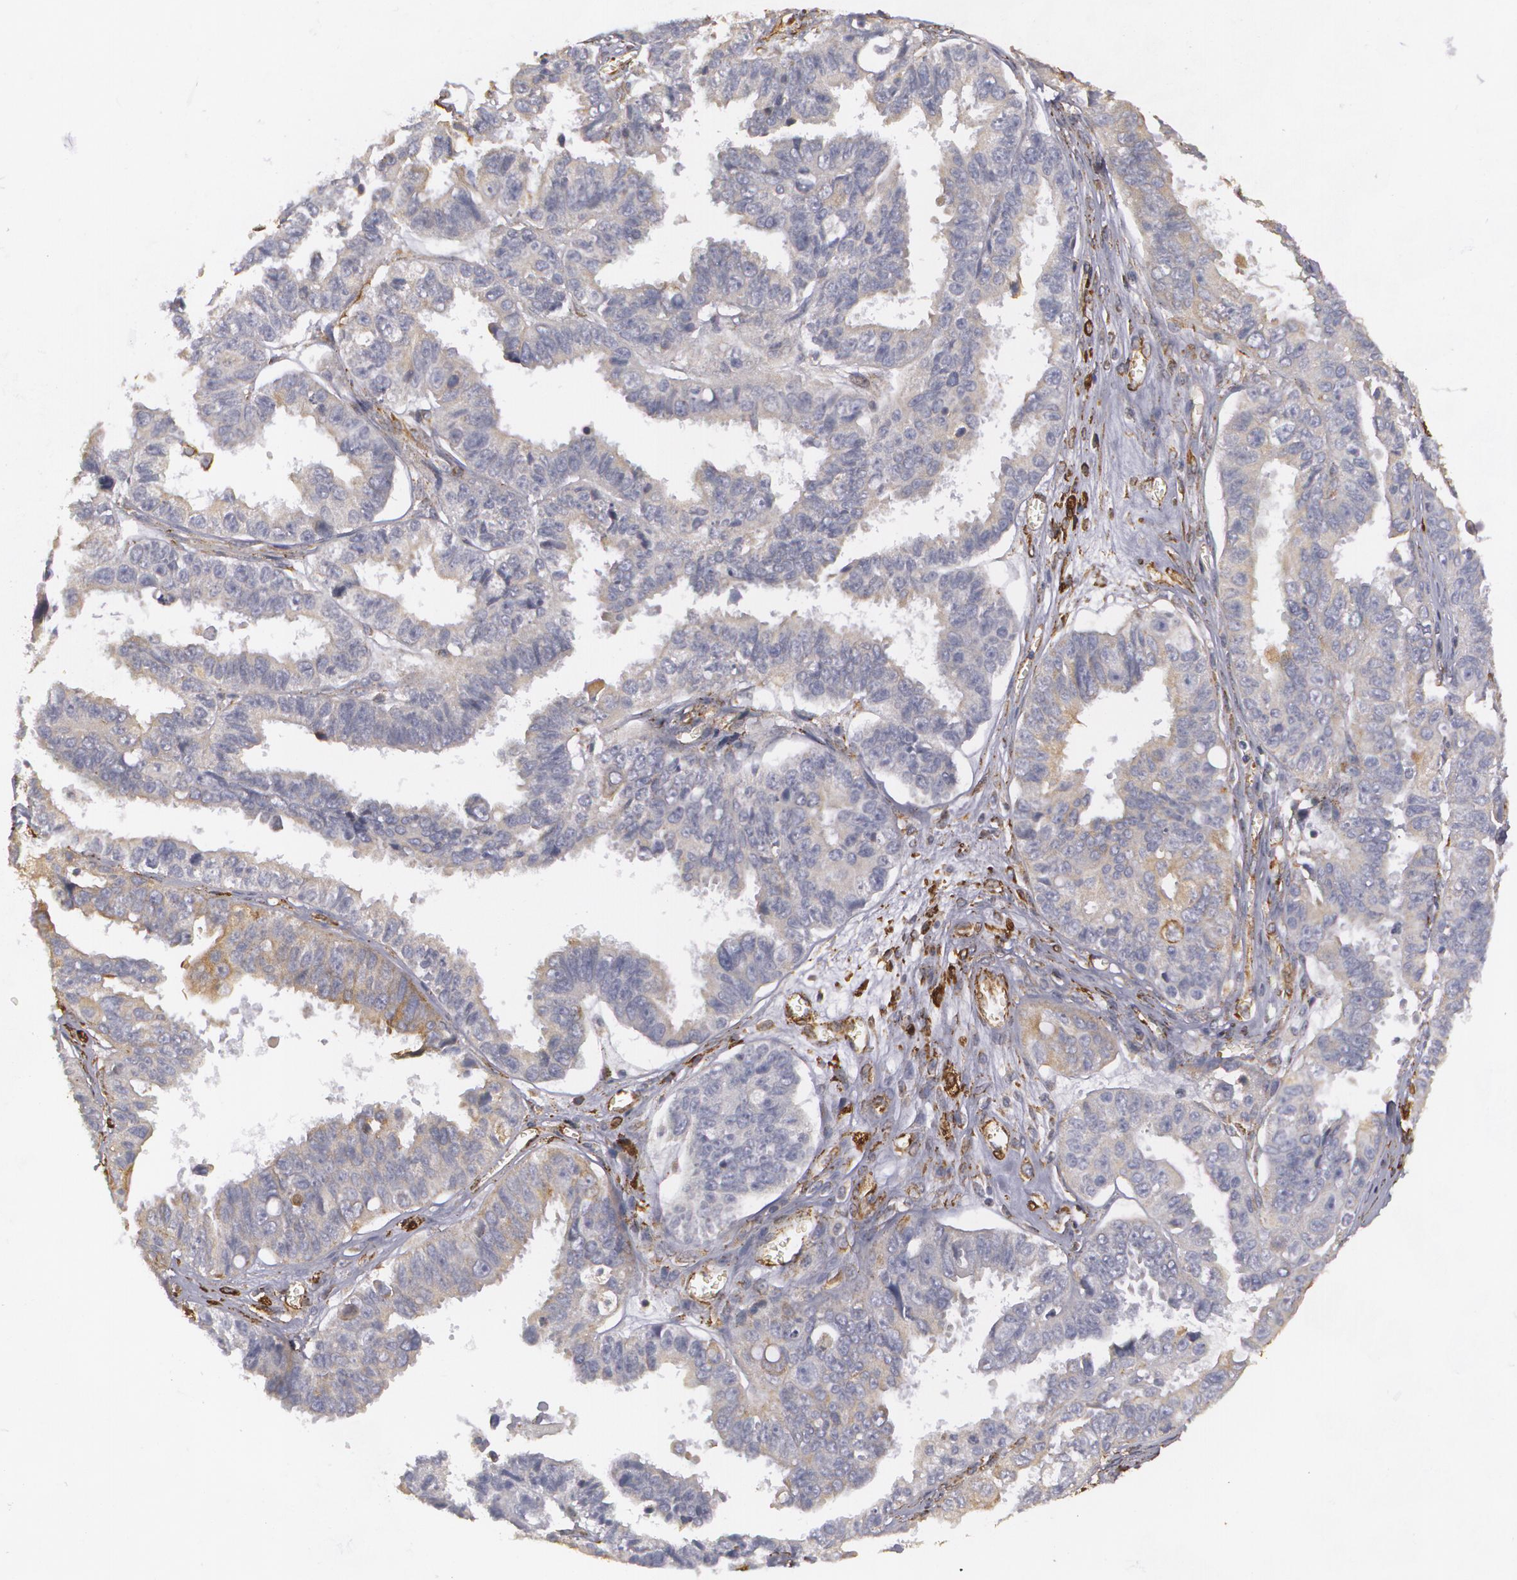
{"staining": {"intensity": "weak", "quantity": "25%-75%", "location": "cytoplasmic/membranous"}, "tissue": "ovarian cancer", "cell_type": "Tumor cells", "image_type": "cancer", "snomed": [{"axis": "morphology", "description": "Carcinoma, endometroid"}, {"axis": "topography", "description": "Ovary"}], "caption": "Immunohistochemistry (IHC) image of human ovarian cancer (endometroid carcinoma) stained for a protein (brown), which exhibits low levels of weak cytoplasmic/membranous positivity in approximately 25%-75% of tumor cells.", "gene": "CYB5R3", "patient": {"sex": "female", "age": 85}}